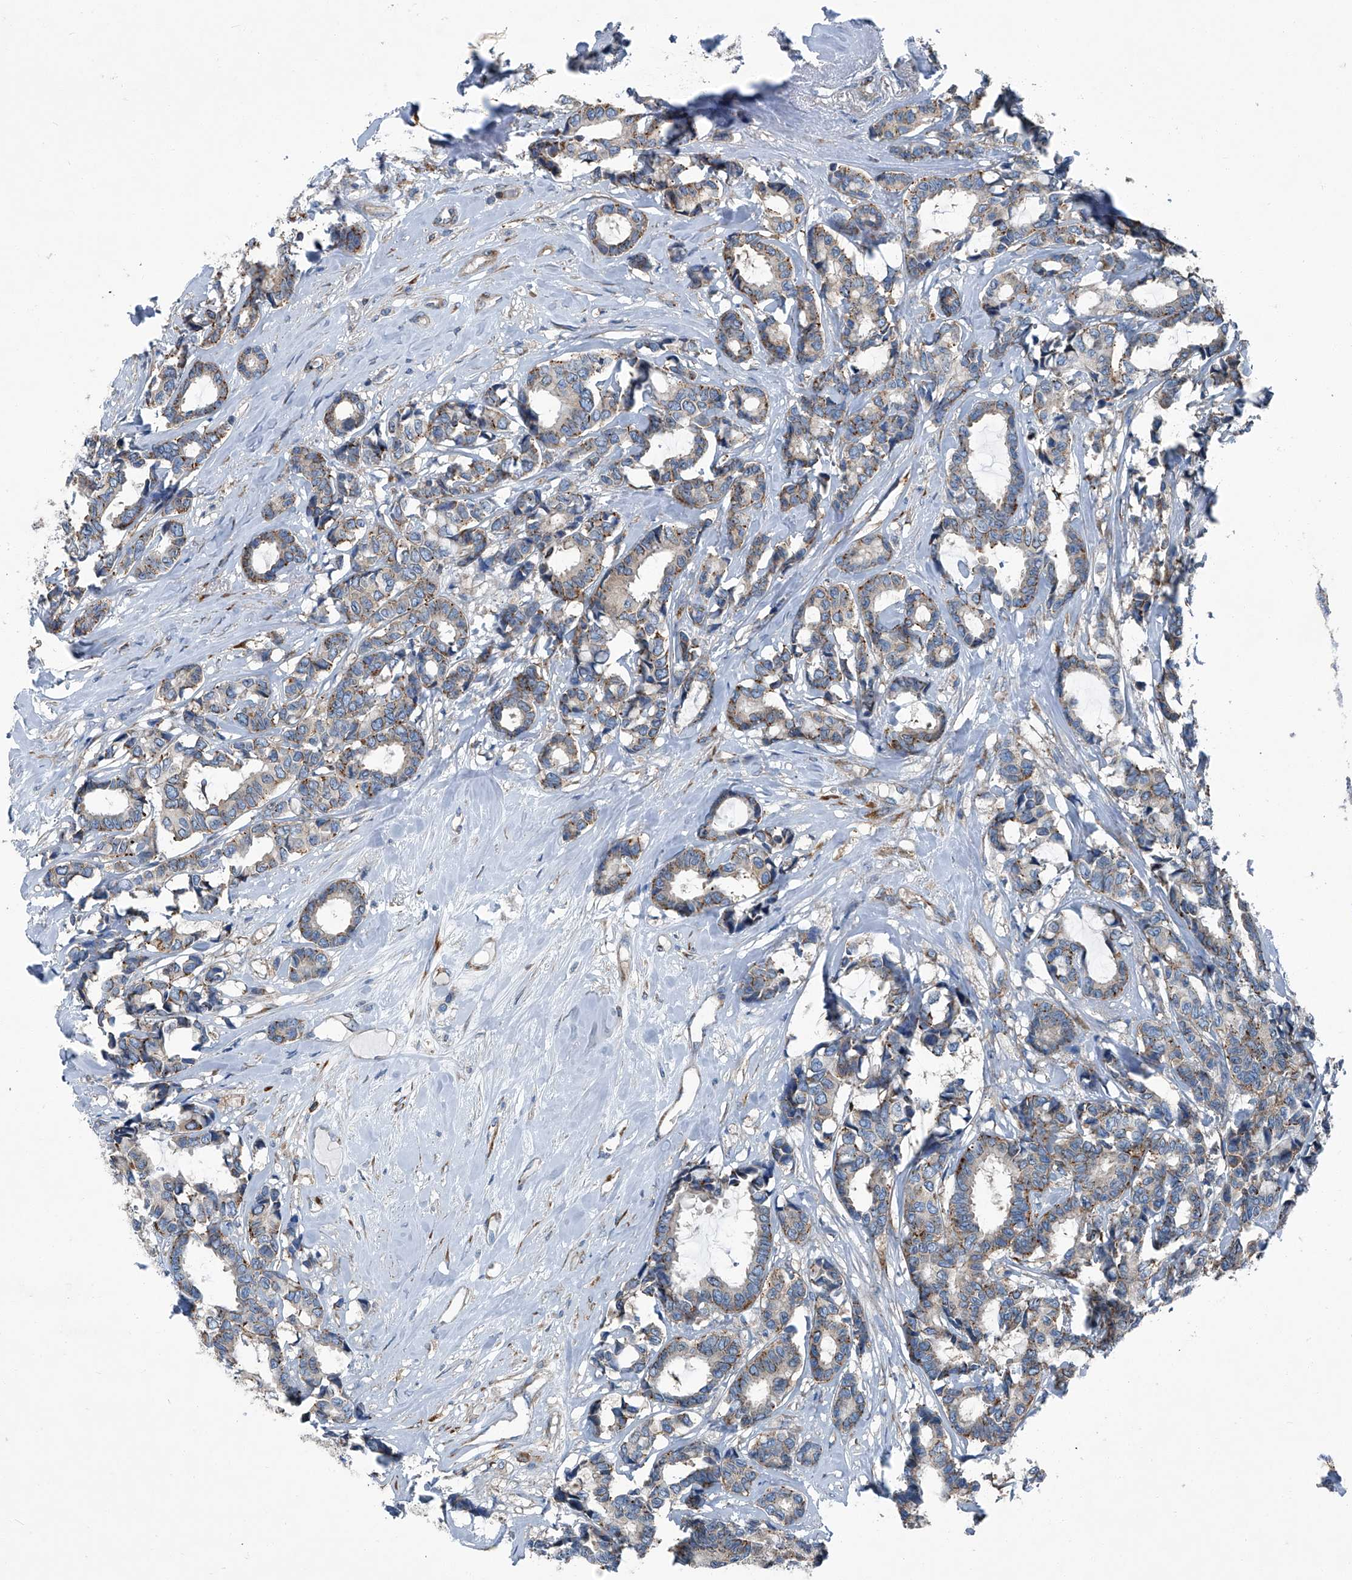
{"staining": {"intensity": "weak", "quantity": "<25%", "location": "cytoplasmic/membranous"}, "tissue": "breast cancer", "cell_type": "Tumor cells", "image_type": "cancer", "snomed": [{"axis": "morphology", "description": "Duct carcinoma"}, {"axis": "topography", "description": "Breast"}], "caption": "Immunohistochemical staining of human breast invasive ductal carcinoma displays no significant staining in tumor cells.", "gene": "SEPTIN7", "patient": {"sex": "female", "age": 87}}